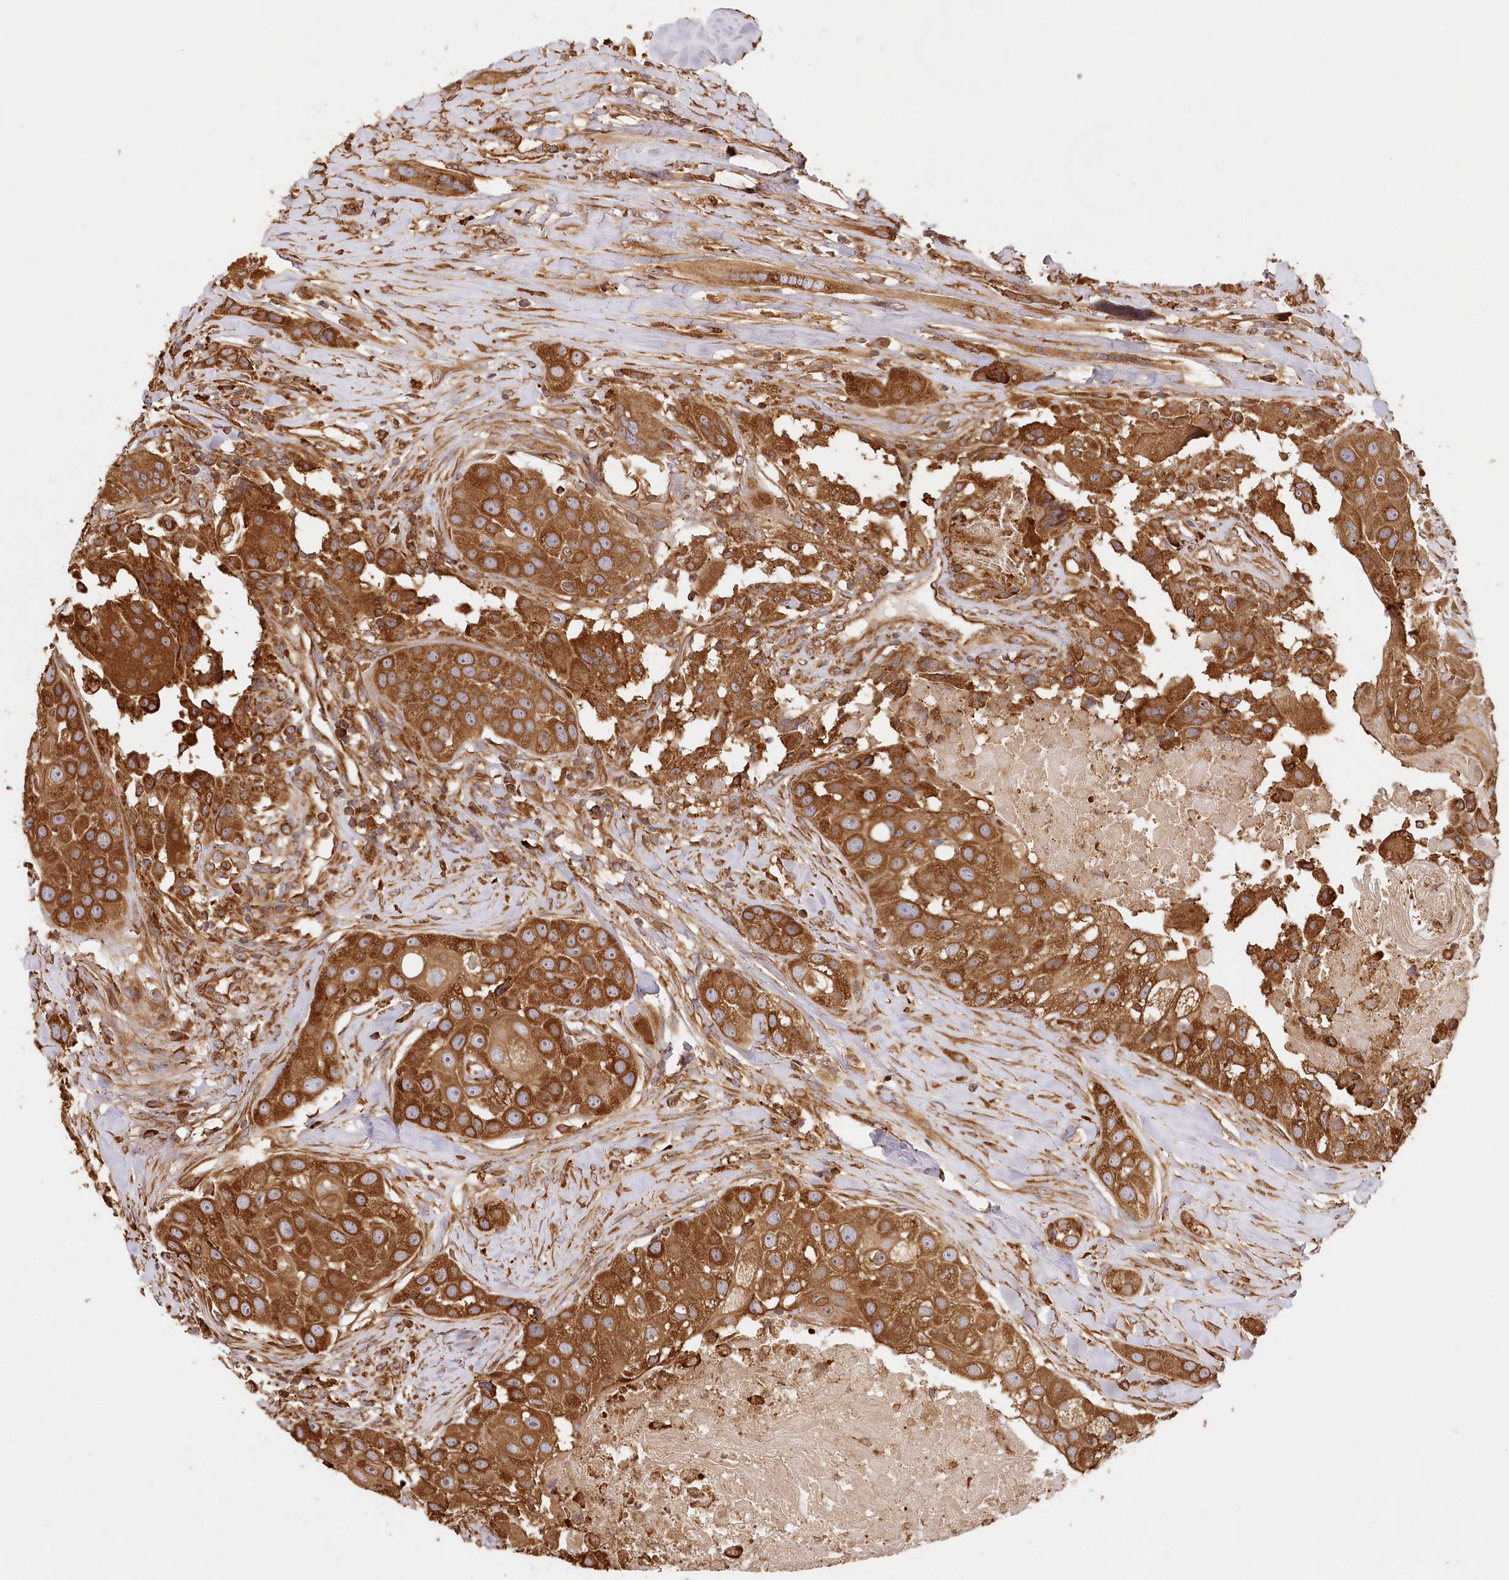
{"staining": {"intensity": "strong", "quantity": ">75%", "location": "cytoplasmic/membranous"}, "tissue": "head and neck cancer", "cell_type": "Tumor cells", "image_type": "cancer", "snomed": [{"axis": "morphology", "description": "Normal tissue, NOS"}, {"axis": "morphology", "description": "Squamous cell carcinoma, NOS"}, {"axis": "topography", "description": "Skeletal muscle"}, {"axis": "topography", "description": "Head-Neck"}], "caption": "Protein expression analysis of head and neck squamous cell carcinoma shows strong cytoplasmic/membranous staining in about >75% of tumor cells.", "gene": "ACAP2", "patient": {"sex": "male", "age": 51}}